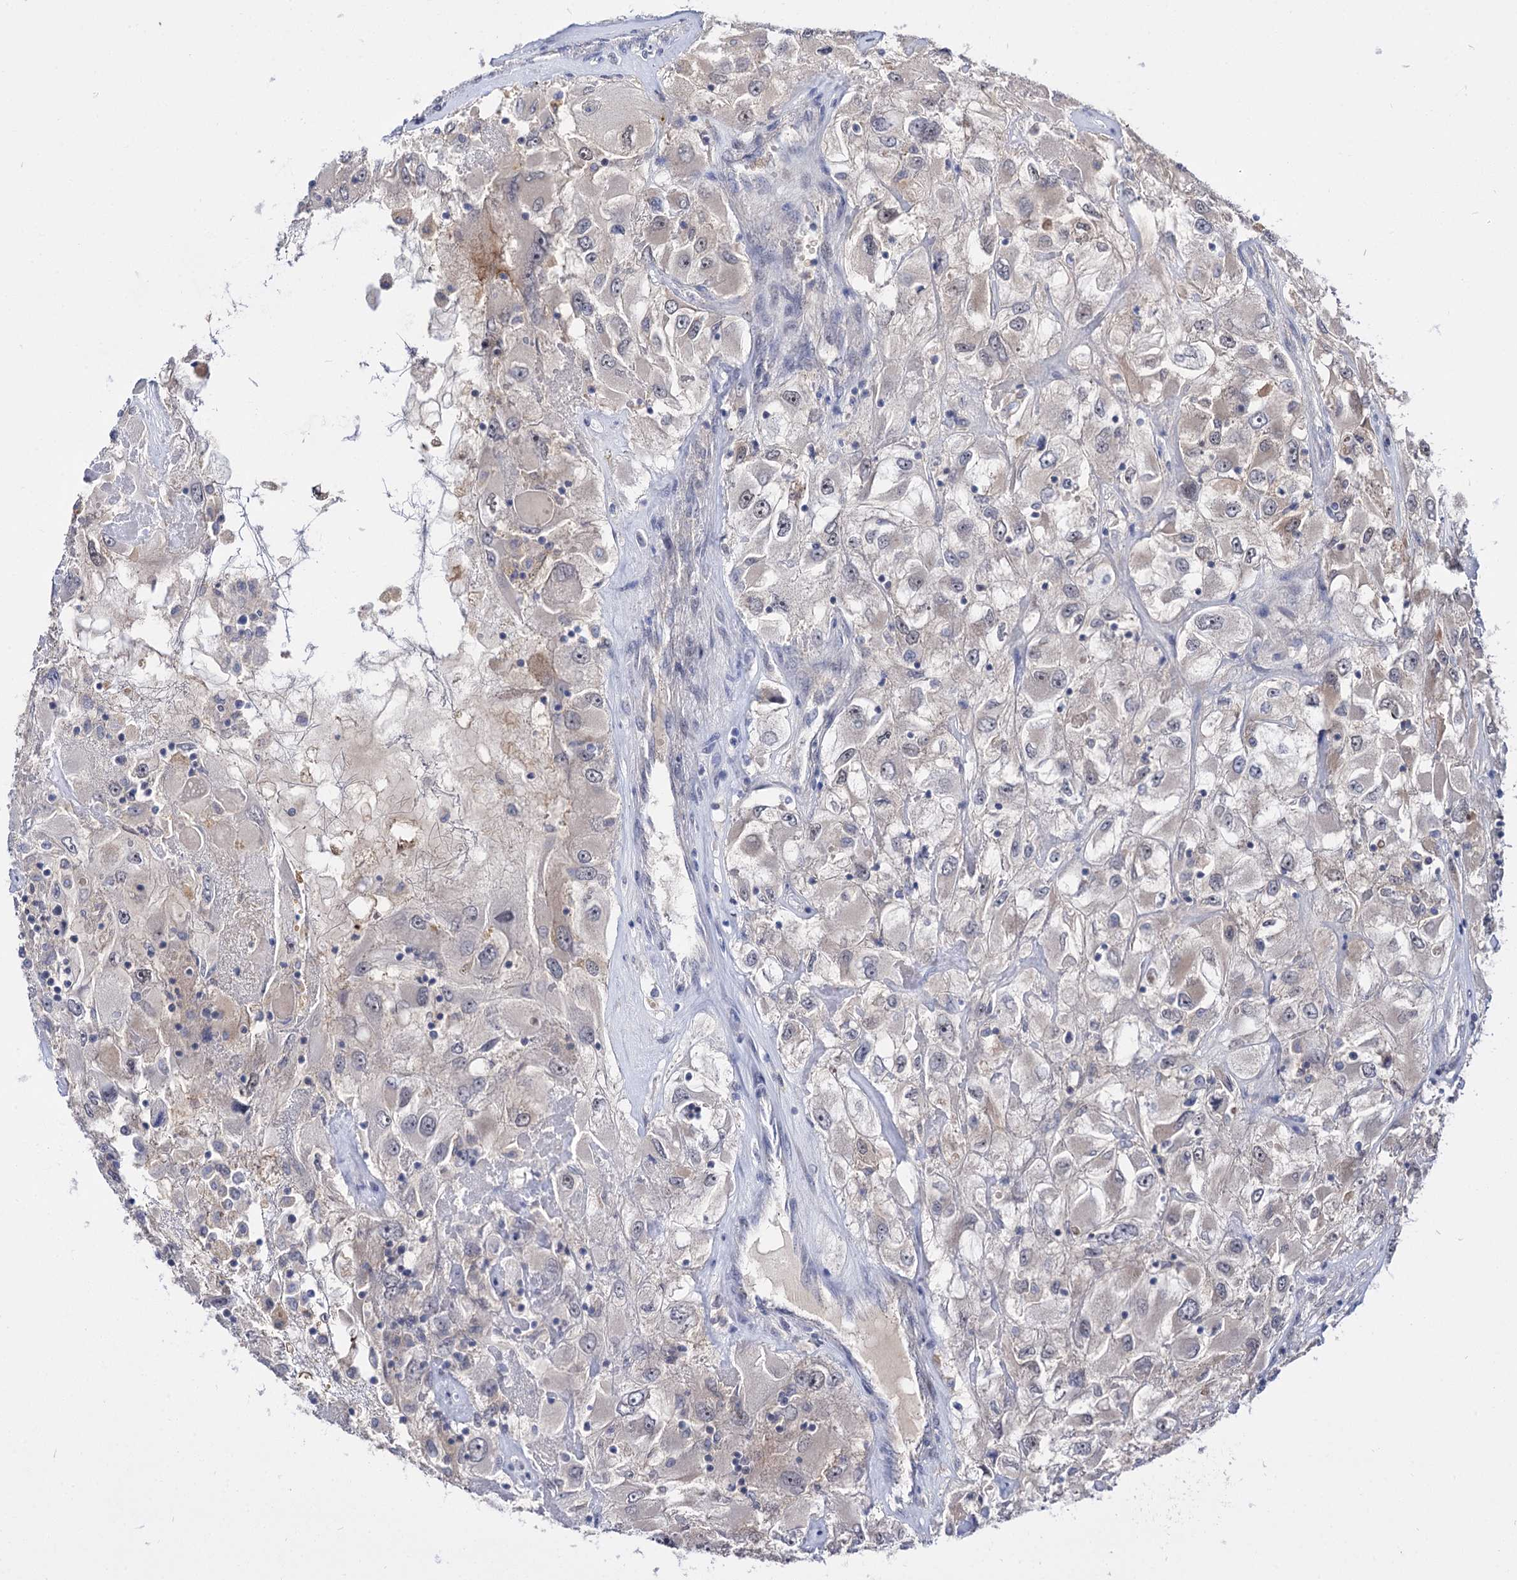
{"staining": {"intensity": "negative", "quantity": "none", "location": "none"}, "tissue": "renal cancer", "cell_type": "Tumor cells", "image_type": "cancer", "snomed": [{"axis": "morphology", "description": "Adenocarcinoma, NOS"}, {"axis": "topography", "description": "Kidney"}], "caption": "Tumor cells are negative for protein expression in human renal cancer.", "gene": "NEK10", "patient": {"sex": "female", "age": 52}}